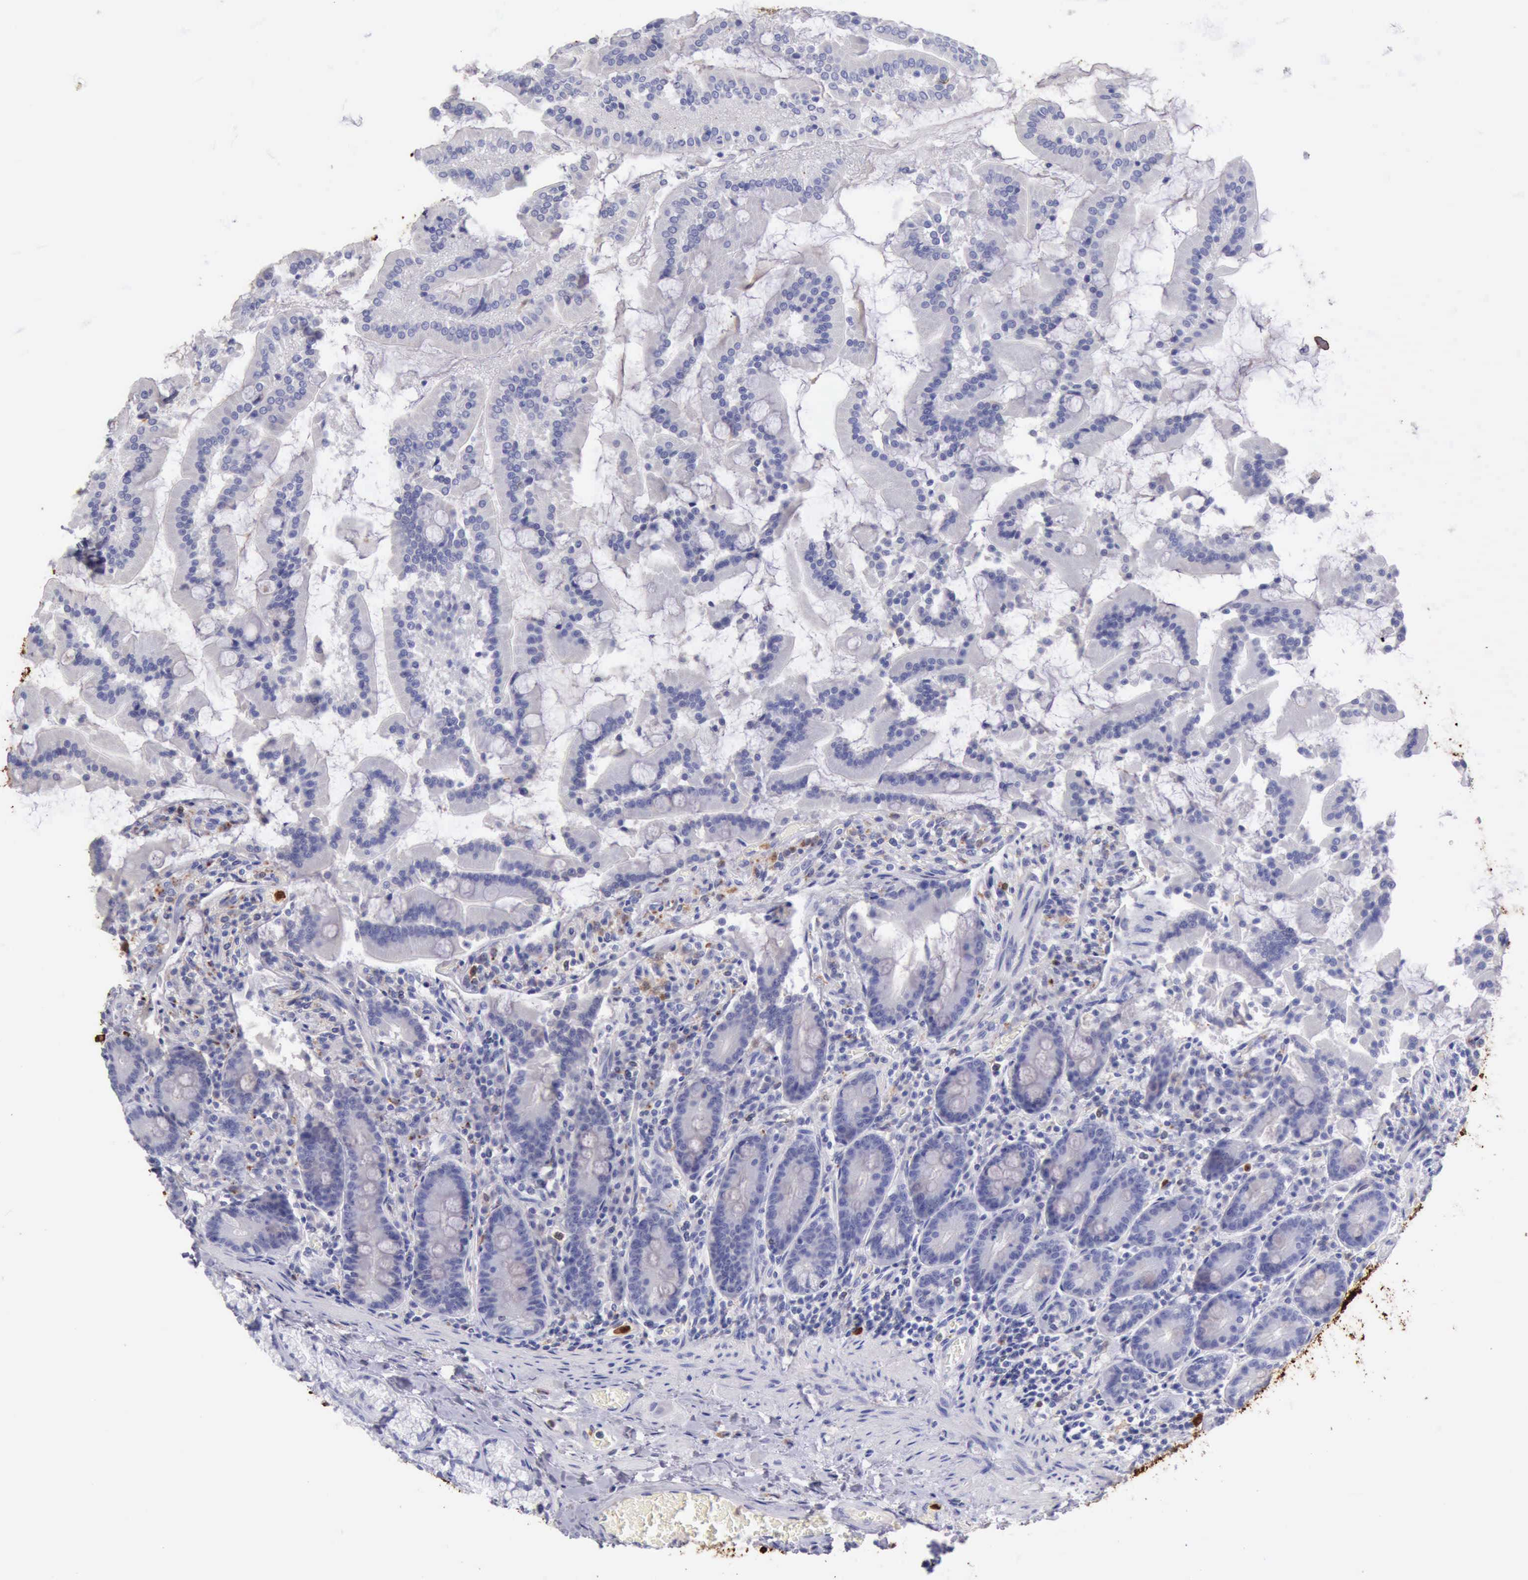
{"staining": {"intensity": "negative", "quantity": "none", "location": "none"}, "tissue": "duodenum", "cell_type": "Glandular cells", "image_type": "normal", "snomed": [{"axis": "morphology", "description": "Normal tissue, NOS"}, {"axis": "topography", "description": "Duodenum"}], "caption": "Immunohistochemical staining of unremarkable human duodenum exhibits no significant expression in glandular cells. (Stains: DAB IHC with hematoxylin counter stain, Microscopy: brightfield microscopy at high magnification).", "gene": "CSTA", "patient": {"sex": "female", "age": 64}}